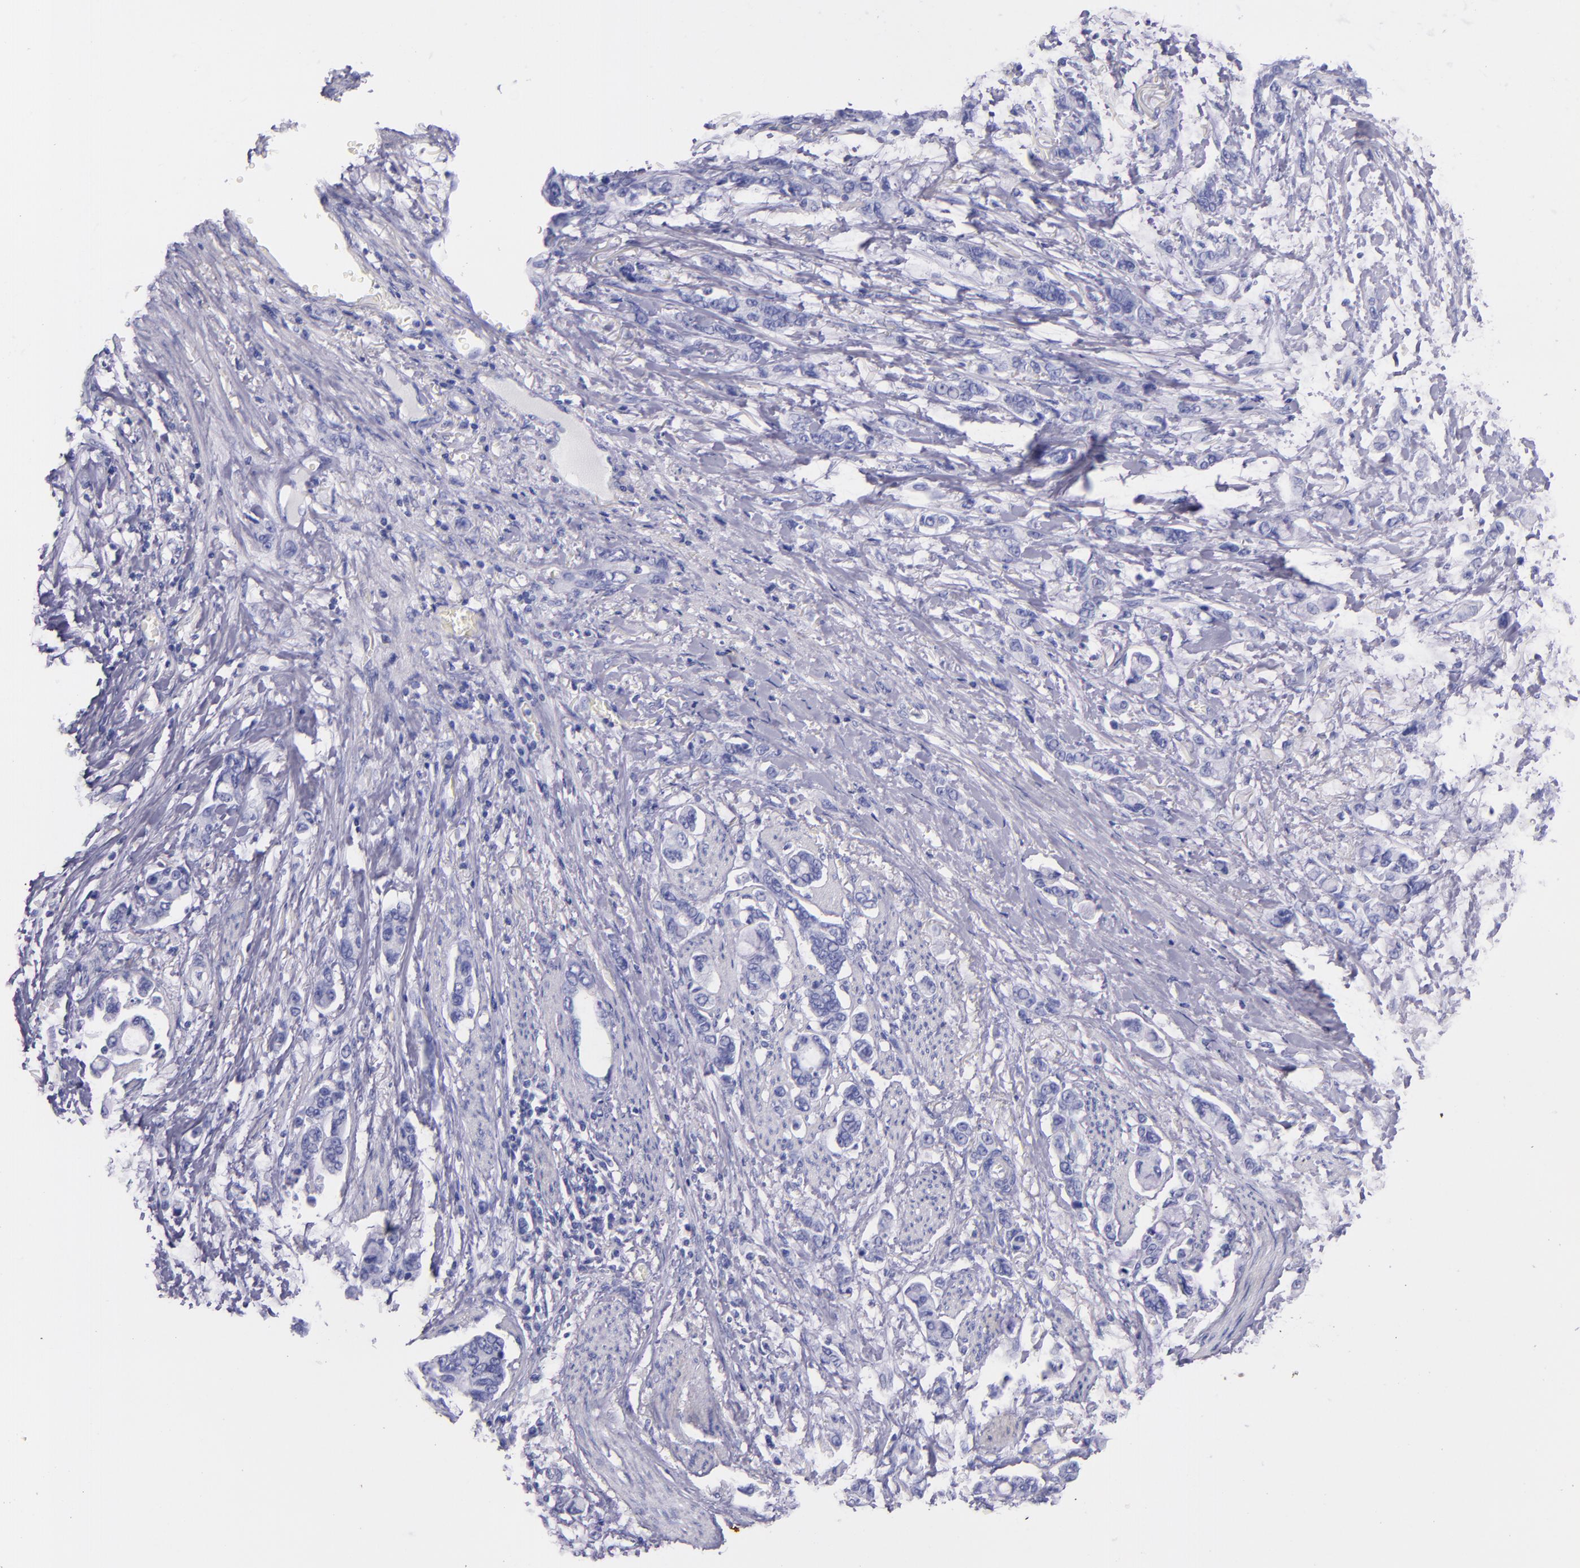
{"staining": {"intensity": "negative", "quantity": "none", "location": "none"}, "tissue": "stomach cancer", "cell_type": "Tumor cells", "image_type": "cancer", "snomed": [{"axis": "morphology", "description": "Adenocarcinoma, NOS"}, {"axis": "topography", "description": "Stomach"}], "caption": "Protein analysis of stomach cancer shows no significant expression in tumor cells.", "gene": "SFTPA2", "patient": {"sex": "male", "age": 78}}